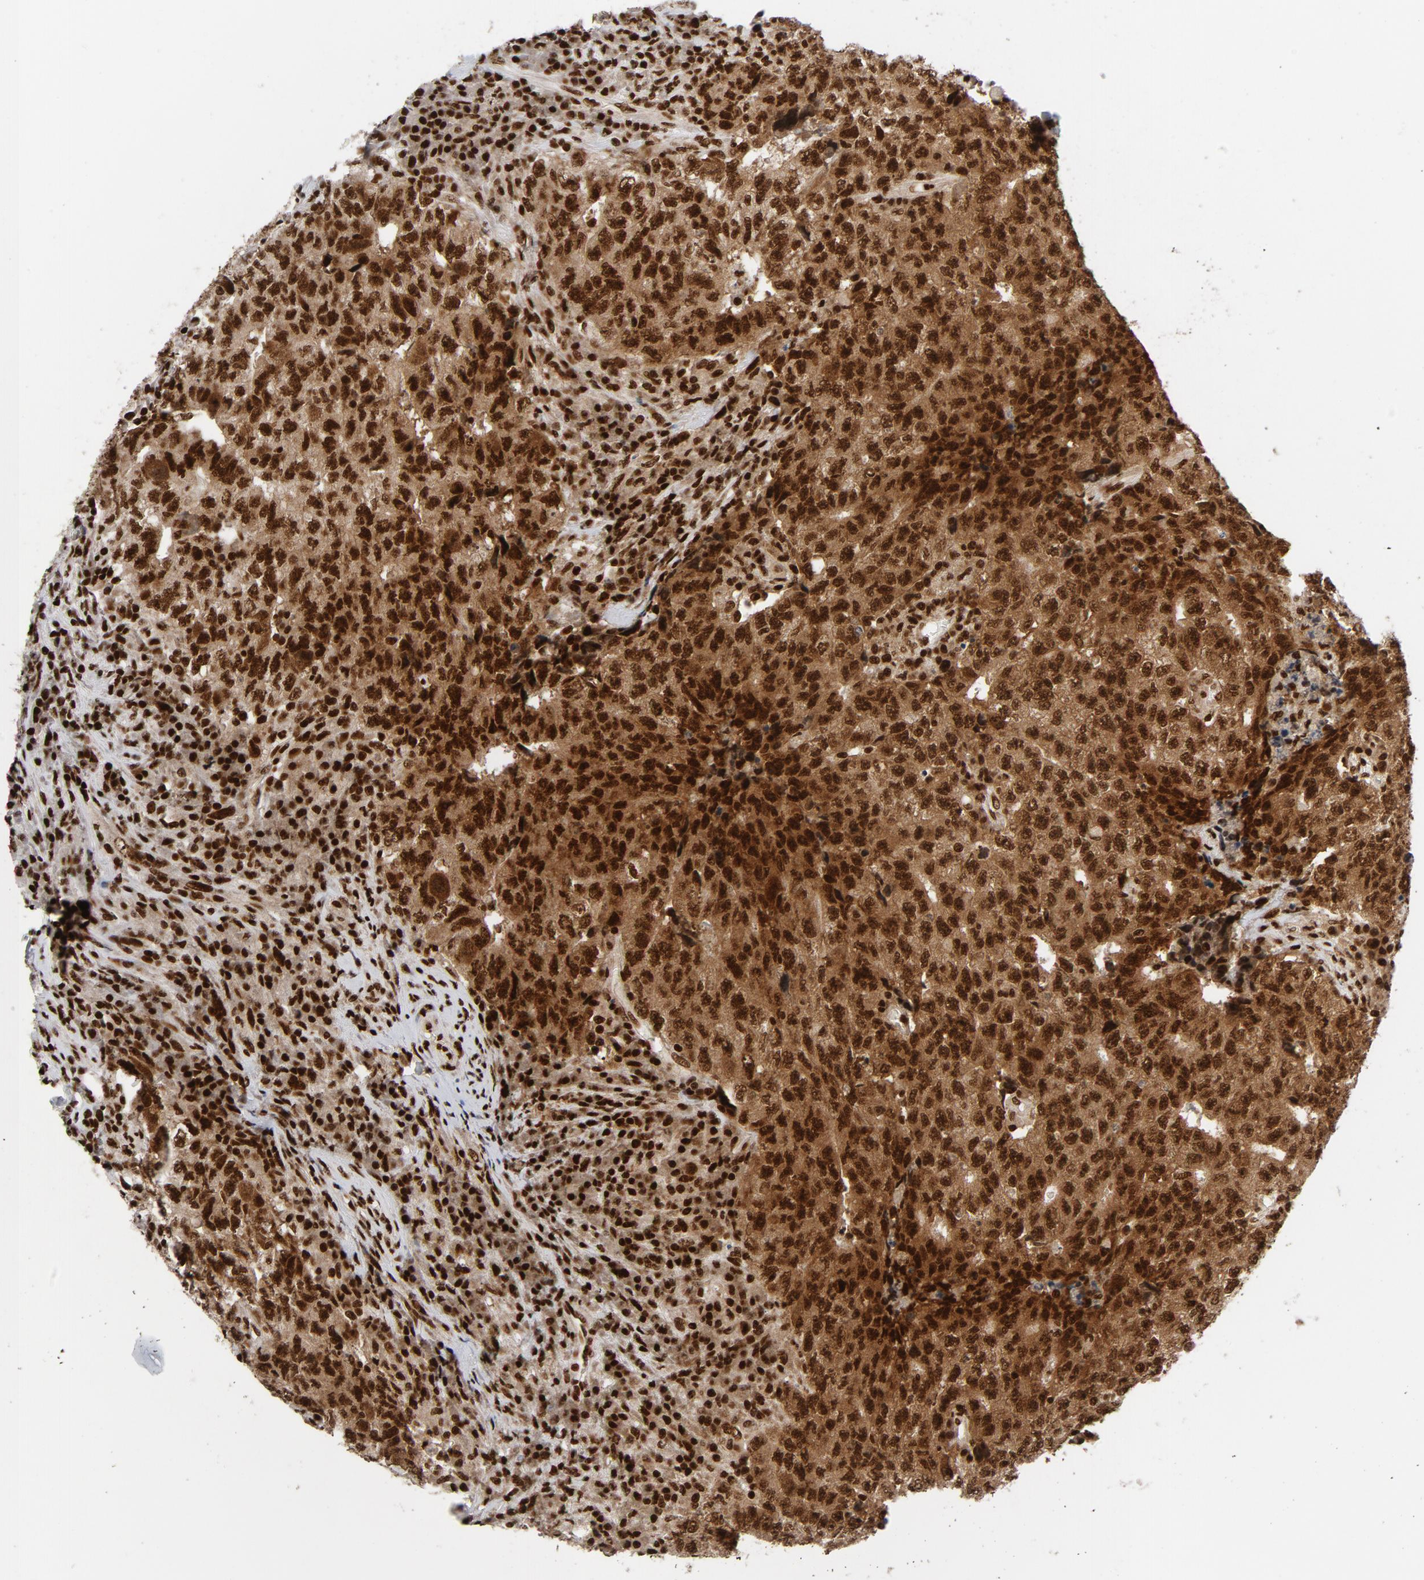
{"staining": {"intensity": "strong", "quantity": ">75%", "location": "cytoplasmic/membranous,nuclear"}, "tissue": "testis cancer", "cell_type": "Tumor cells", "image_type": "cancer", "snomed": [{"axis": "morphology", "description": "Necrosis, NOS"}, {"axis": "morphology", "description": "Carcinoma, Embryonal, NOS"}, {"axis": "topography", "description": "Testis"}], "caption": "Protein expression analysis of human embryonal carcinoma (testis) reveals strong cytoplasmic/membranous and nuclear staining in approximately >75% of tumor cells.", "gene": "NFYB", "patient": {"sex": "male", "age": 19}}